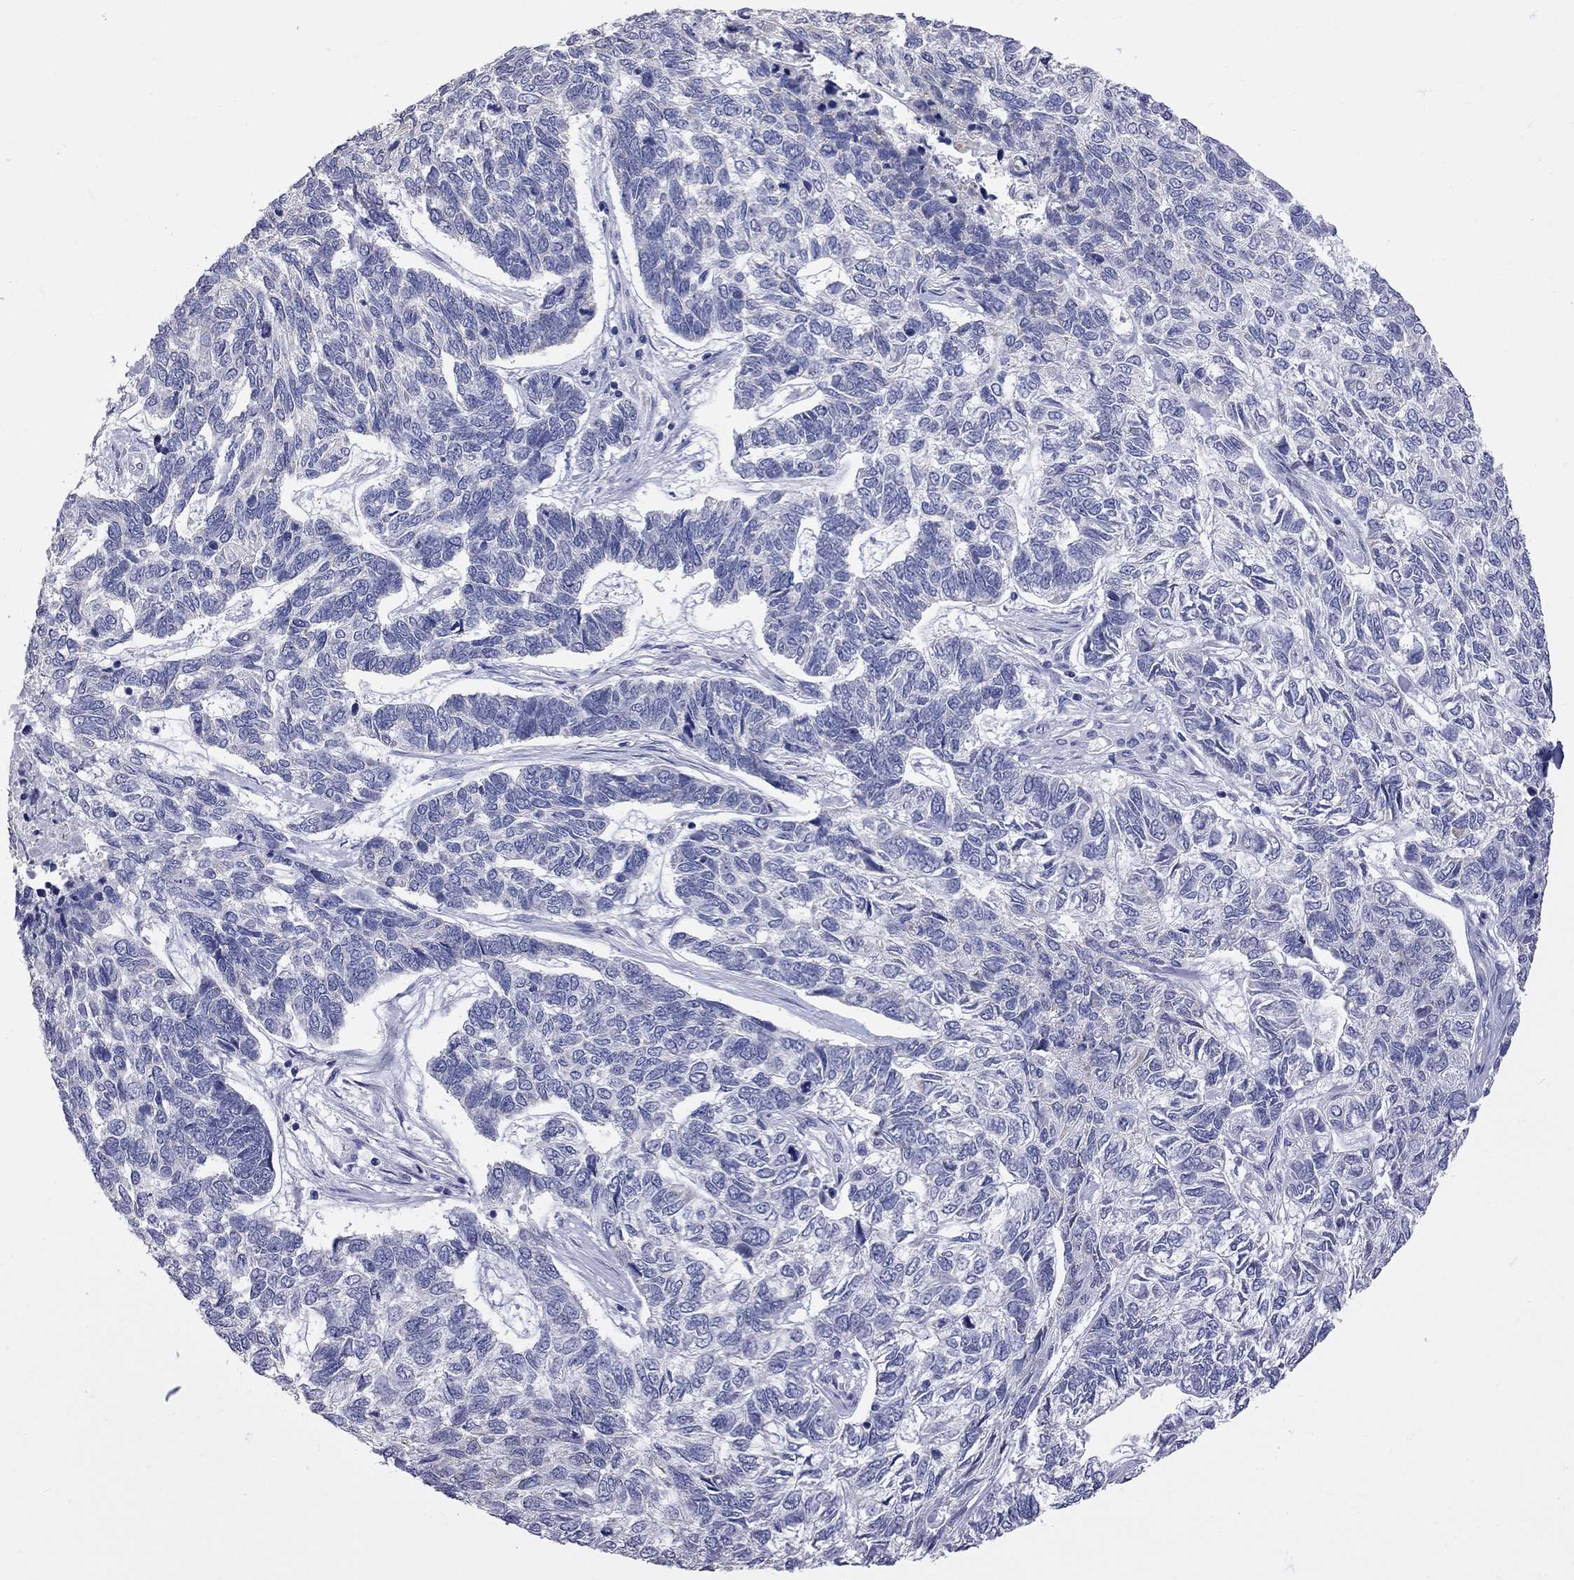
{"staining": {"intensity": "negative", "quantity": "none", "location": "none"}, "tissue": "skin cancer", "cell_type": "Tumor cells", "image_type": "cancer", "snomed": [{"axis": "morphology", "description": "Basal cell carcinoma"}, {"axis": "topography", "description": "Skin"}], "caption": "The photomicrograph exhibits no significant expression in tumor cells of basal cell carcinoma (skin).", "gene": "KCND2", "patient": {"sex": "female", "age": 65}}